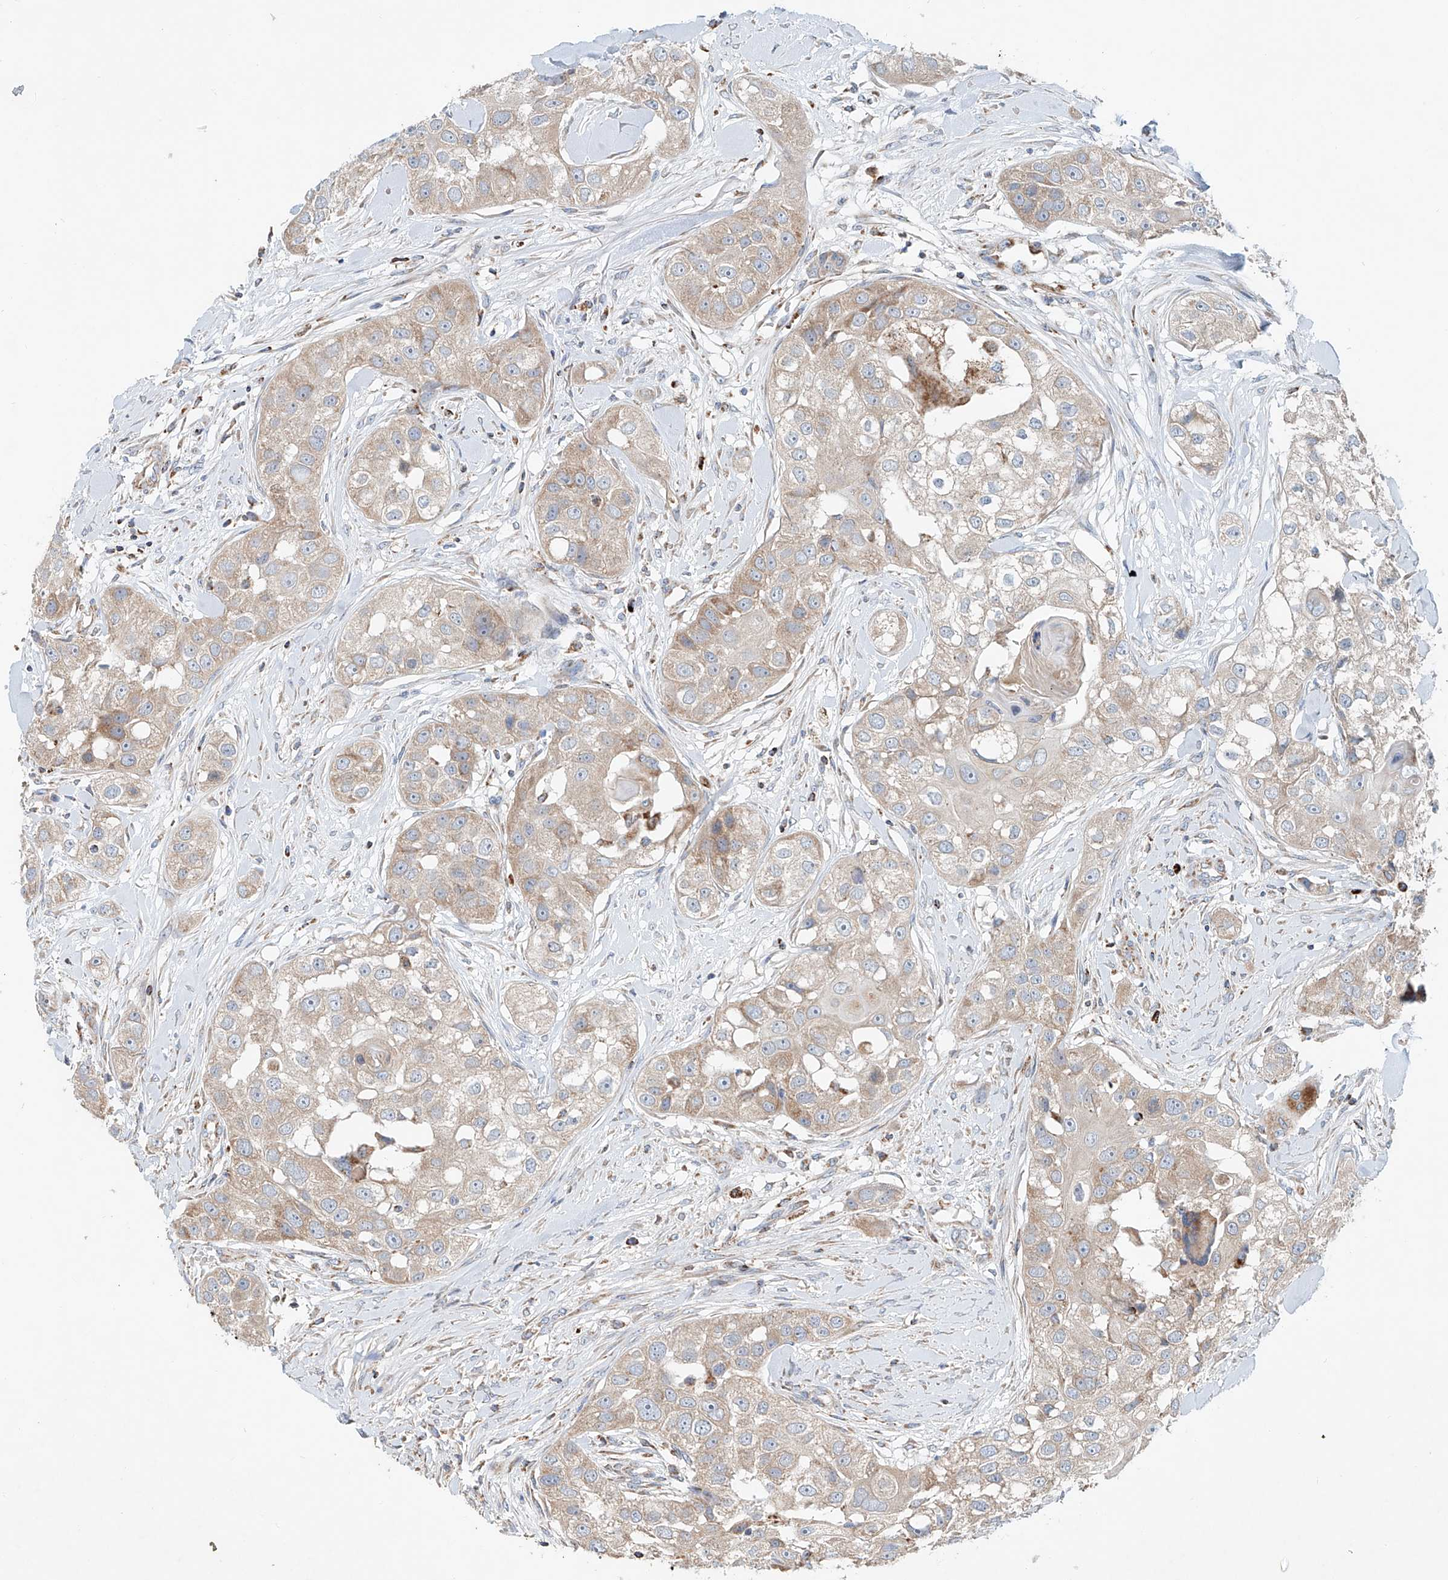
{"staining": {"intensity": "negative", "quantity": "none", "location": "none"}, "tissue": "head and neck cancer", "cell_type": "Tumor cells", "image_type": "cancer", "snomed": [{"axis": "morphology", "description": "Normal tissue, NOS"}, {"axis": "morphology", "description": "Squamous cell carcinoma, NOS"}, {"axis": "topography", "description": "Skeletal muscle"}, {"axis": "topography", "description": "Head-Neck"}], "caption": "Human head and neck cancer stained for a protein using immunohistochemistry (IHC) demonstrates no staining in tumor cells.", "gene": "CARD10", "patient": {"sex": "male", "age": 51}}